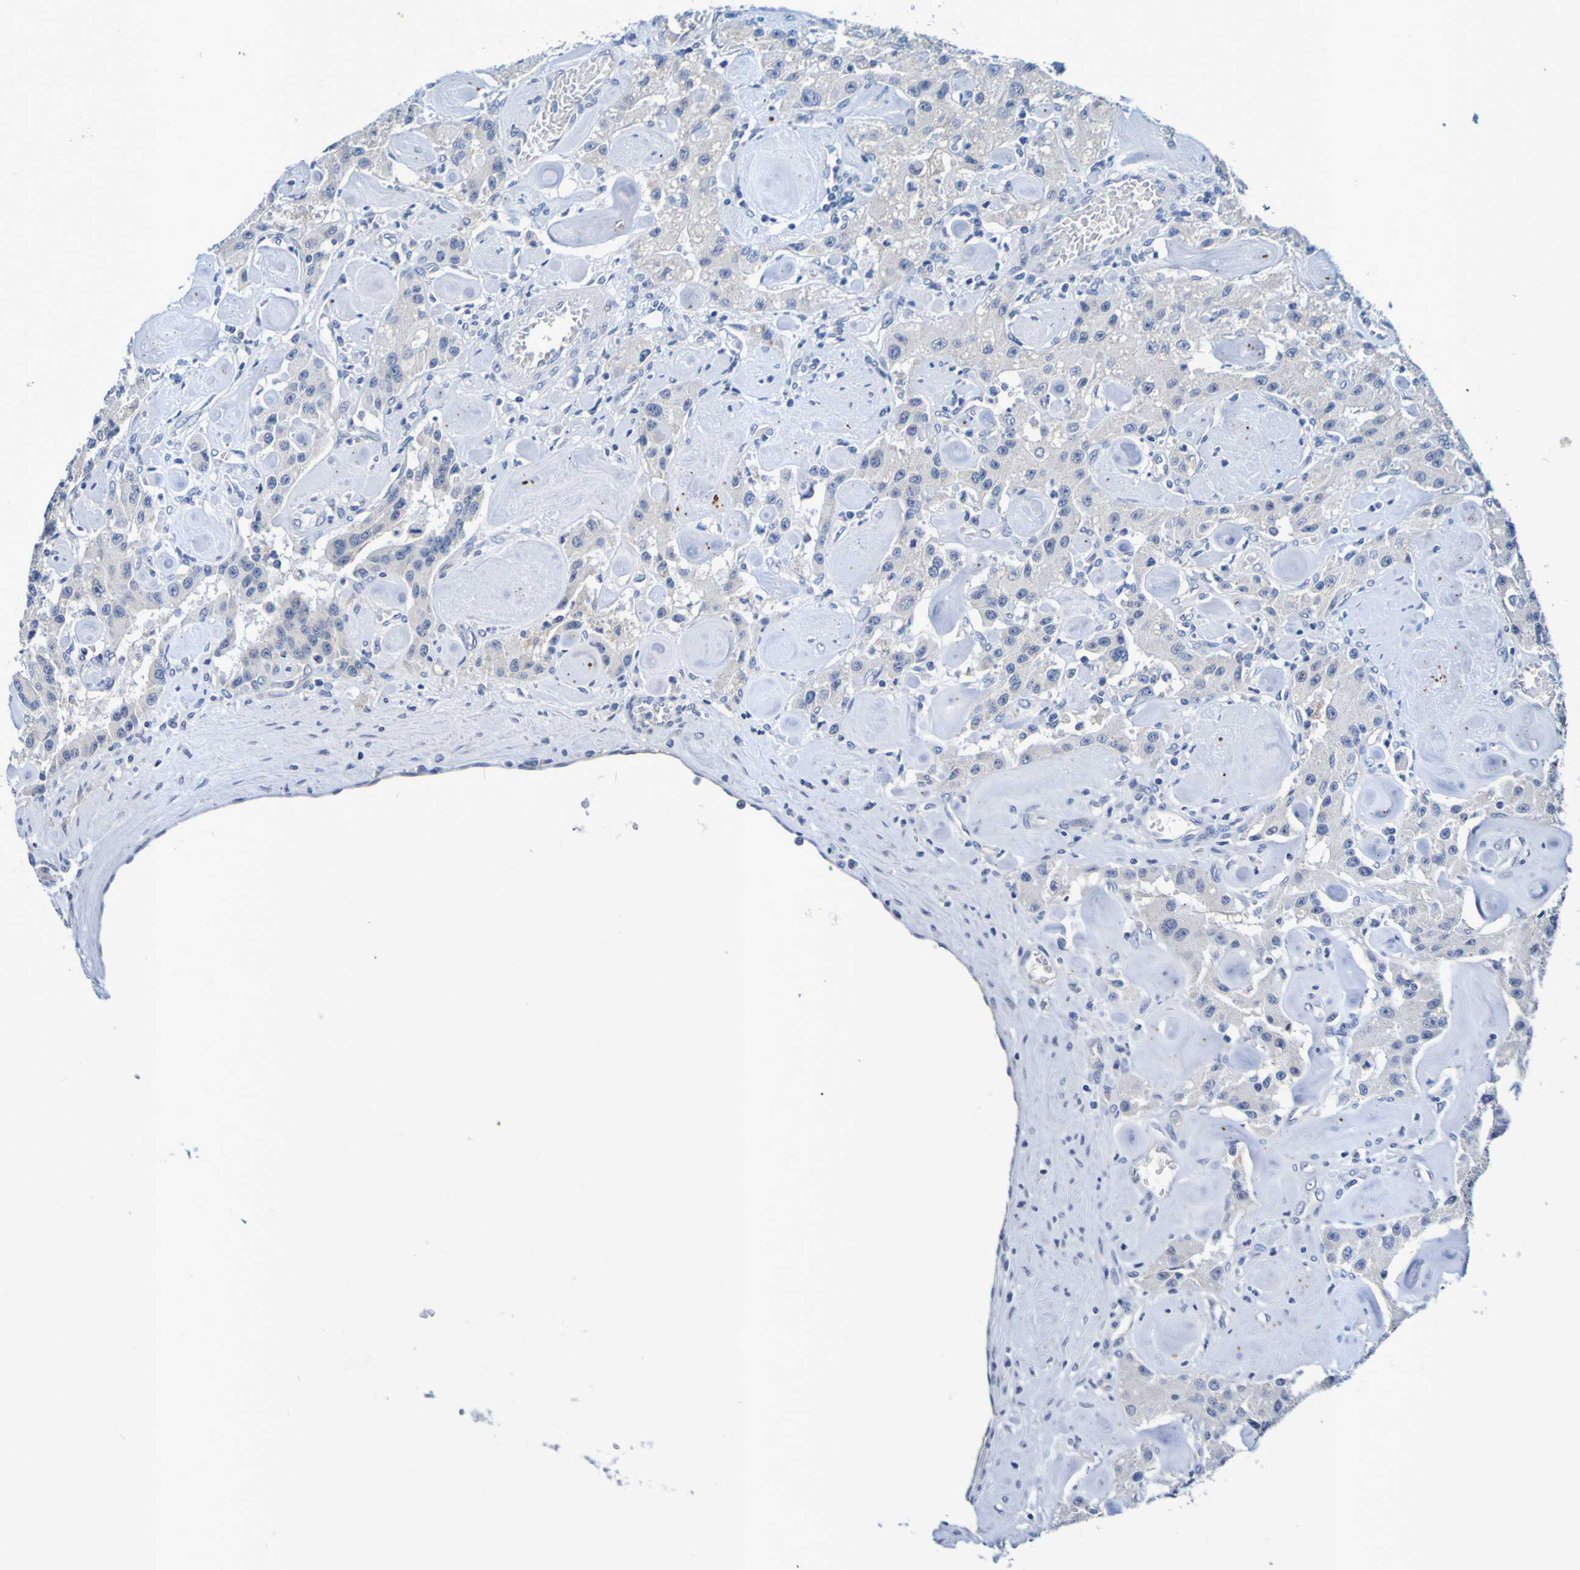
{"staining": {"intensity": "negative", "quantity": "none", "location": "none"}, "tissue": "carcinoid", "cell_type": "Tumor cells", "image_type": "cancer", "snomed": [{"axis": "morphology", "description": "Carcinoid, malignant, NOS"}, {"axis": "topography", "description": "Pancreas"}], "caption": "Immunohistochemistry photomicrograph of neoplastic tissue: human carcinoid stained with DAB displays no significant protein staining in tumor cells.", "gene": "VMA21", "patient": {"sex": "male", "age": 41}}